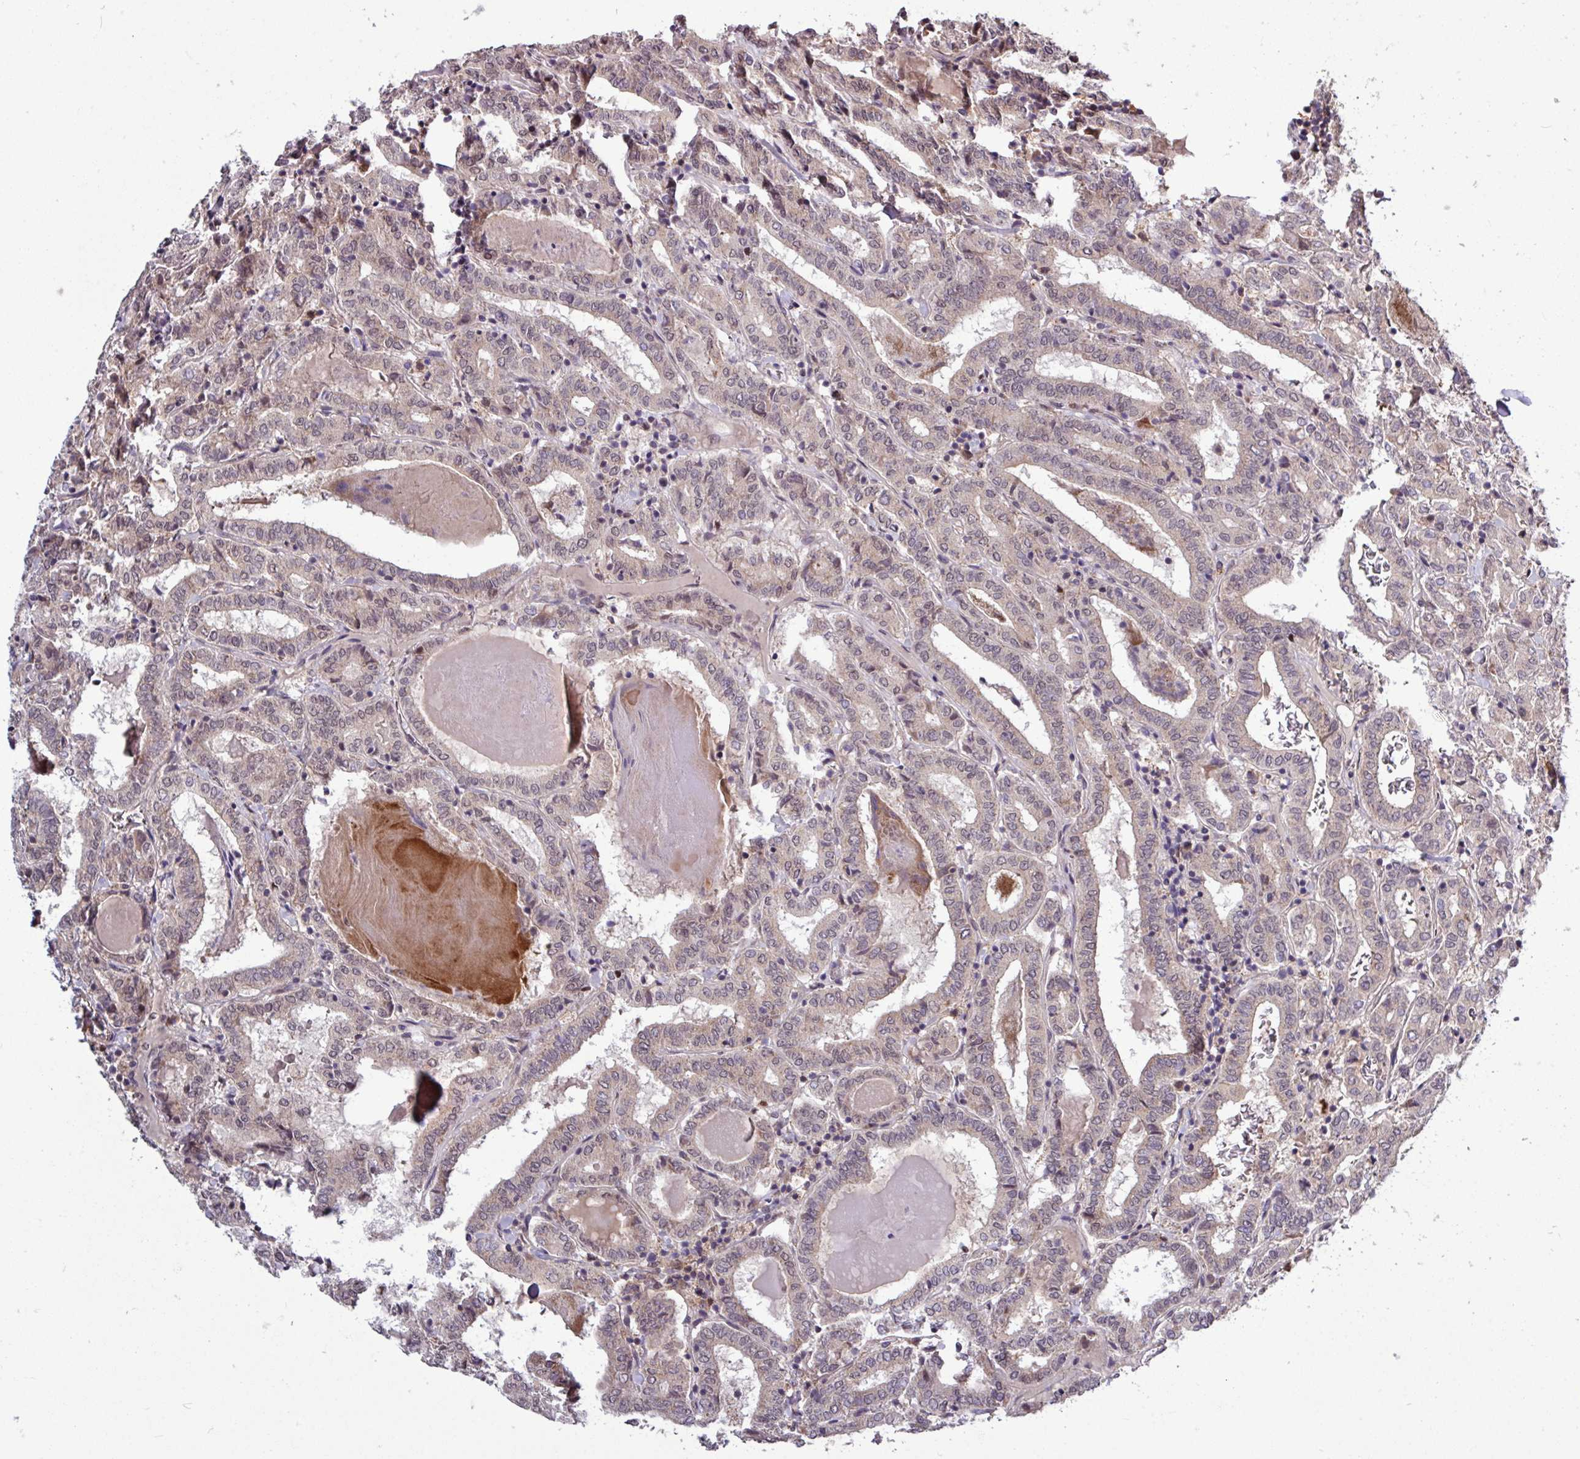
{"staining": {"intensity": "weak", "quantity": "25%-75%", "location": "cytoplasmic/membranous,nuclear"}, "tissue": "thyroid cancer", "cell_type": "Tumor cells", "image_type": "cancer", "snomed": [{"axis": "morphology", "description": "Papillary adenocarcinoma, NOS"}, {"axis": "topography", "description": "Thyroid gland"}], "caption": "A brown stain labels weak cytoplasmic/membranous and nuclear positivity of a protein in thyroid papillary adenocarcinoma tumor cells. Immunohistochemistry (ihc) stains the protein in brown and the nuclei are stained blue.", "gene": "SKIC2", "patient": {"sex": "female", "age": 72}}